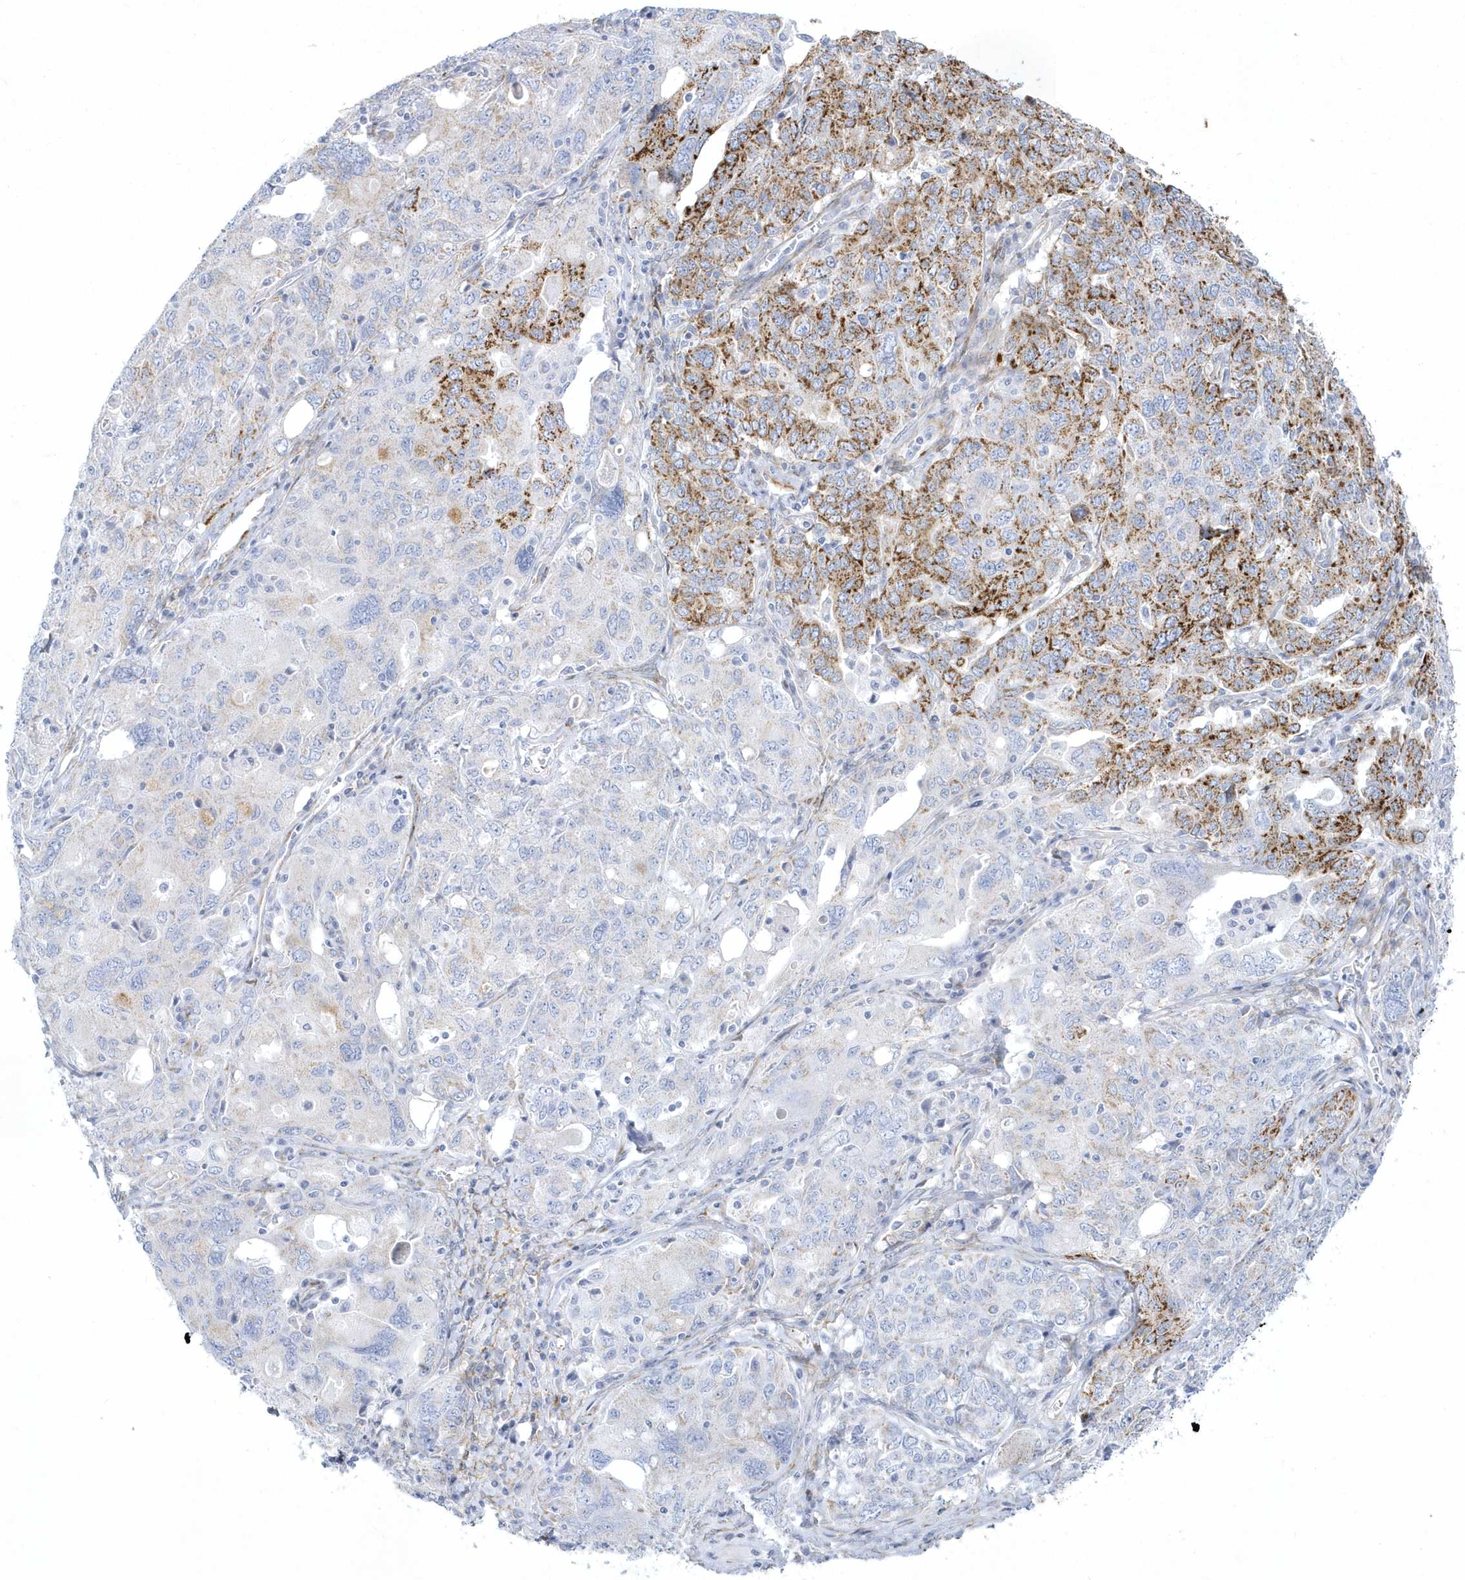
{"staining": {"intensity": "moderate", "quantity": "25%-75%", "location": "cytoplasmic/membranous"}, "tissue": "ovarian cancer", "cell_type": "Tumor cells", "image_type": "cancer", "snomed": [{"axis": "morphology", "description": "Carcinoma, endometroid"}, {"axis": "topography", "description": "Ovary"}], "caption": "This is a histology image of immunohistochemistry (IHC) staining of ovarian cancer, which shows moderate expression in the cytoplasmic/membranous of tumor cells.", "gene": "WDR27", "patient": {"sex": "female", "age": 62}}